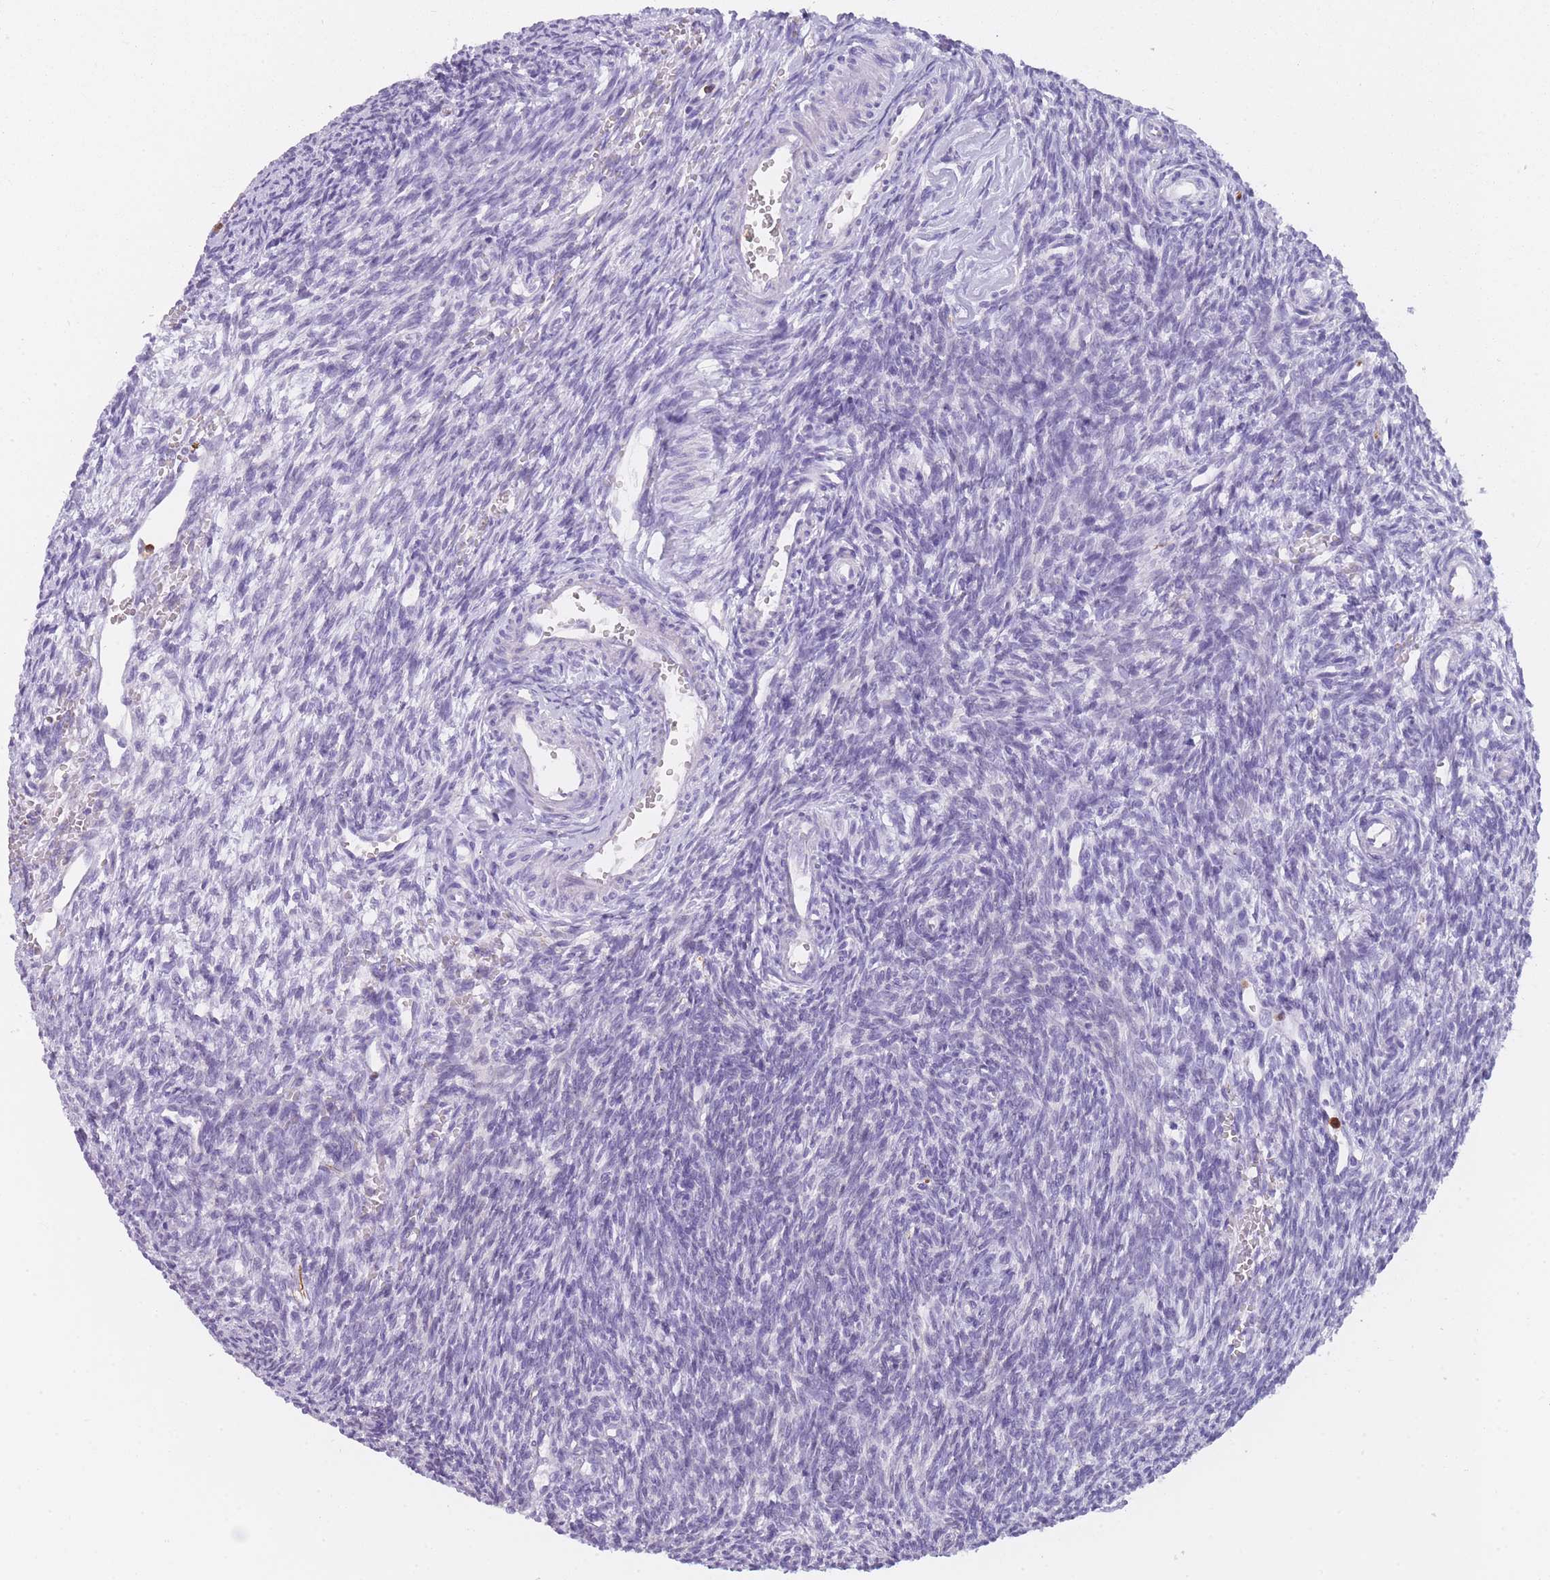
{"staining": {"intensity": "negative", "quantity": "none", "location": "none"}, "tissue": "ovary", "cell_type": "Follicle cells", "image_type": "normal", "snomed": [{"axis": "morphology", "description": "Normal tissue, NOS"}, {"axis": "topography", "description": "Ovary"}], "caption": "An immunohistochemistry (IHC) histopathology image of unremarkable ovary is shown. There is no staining in follicle cells of ovary.", "gene": "CR1L", "patient": {"sex": "female", "age": 39}}